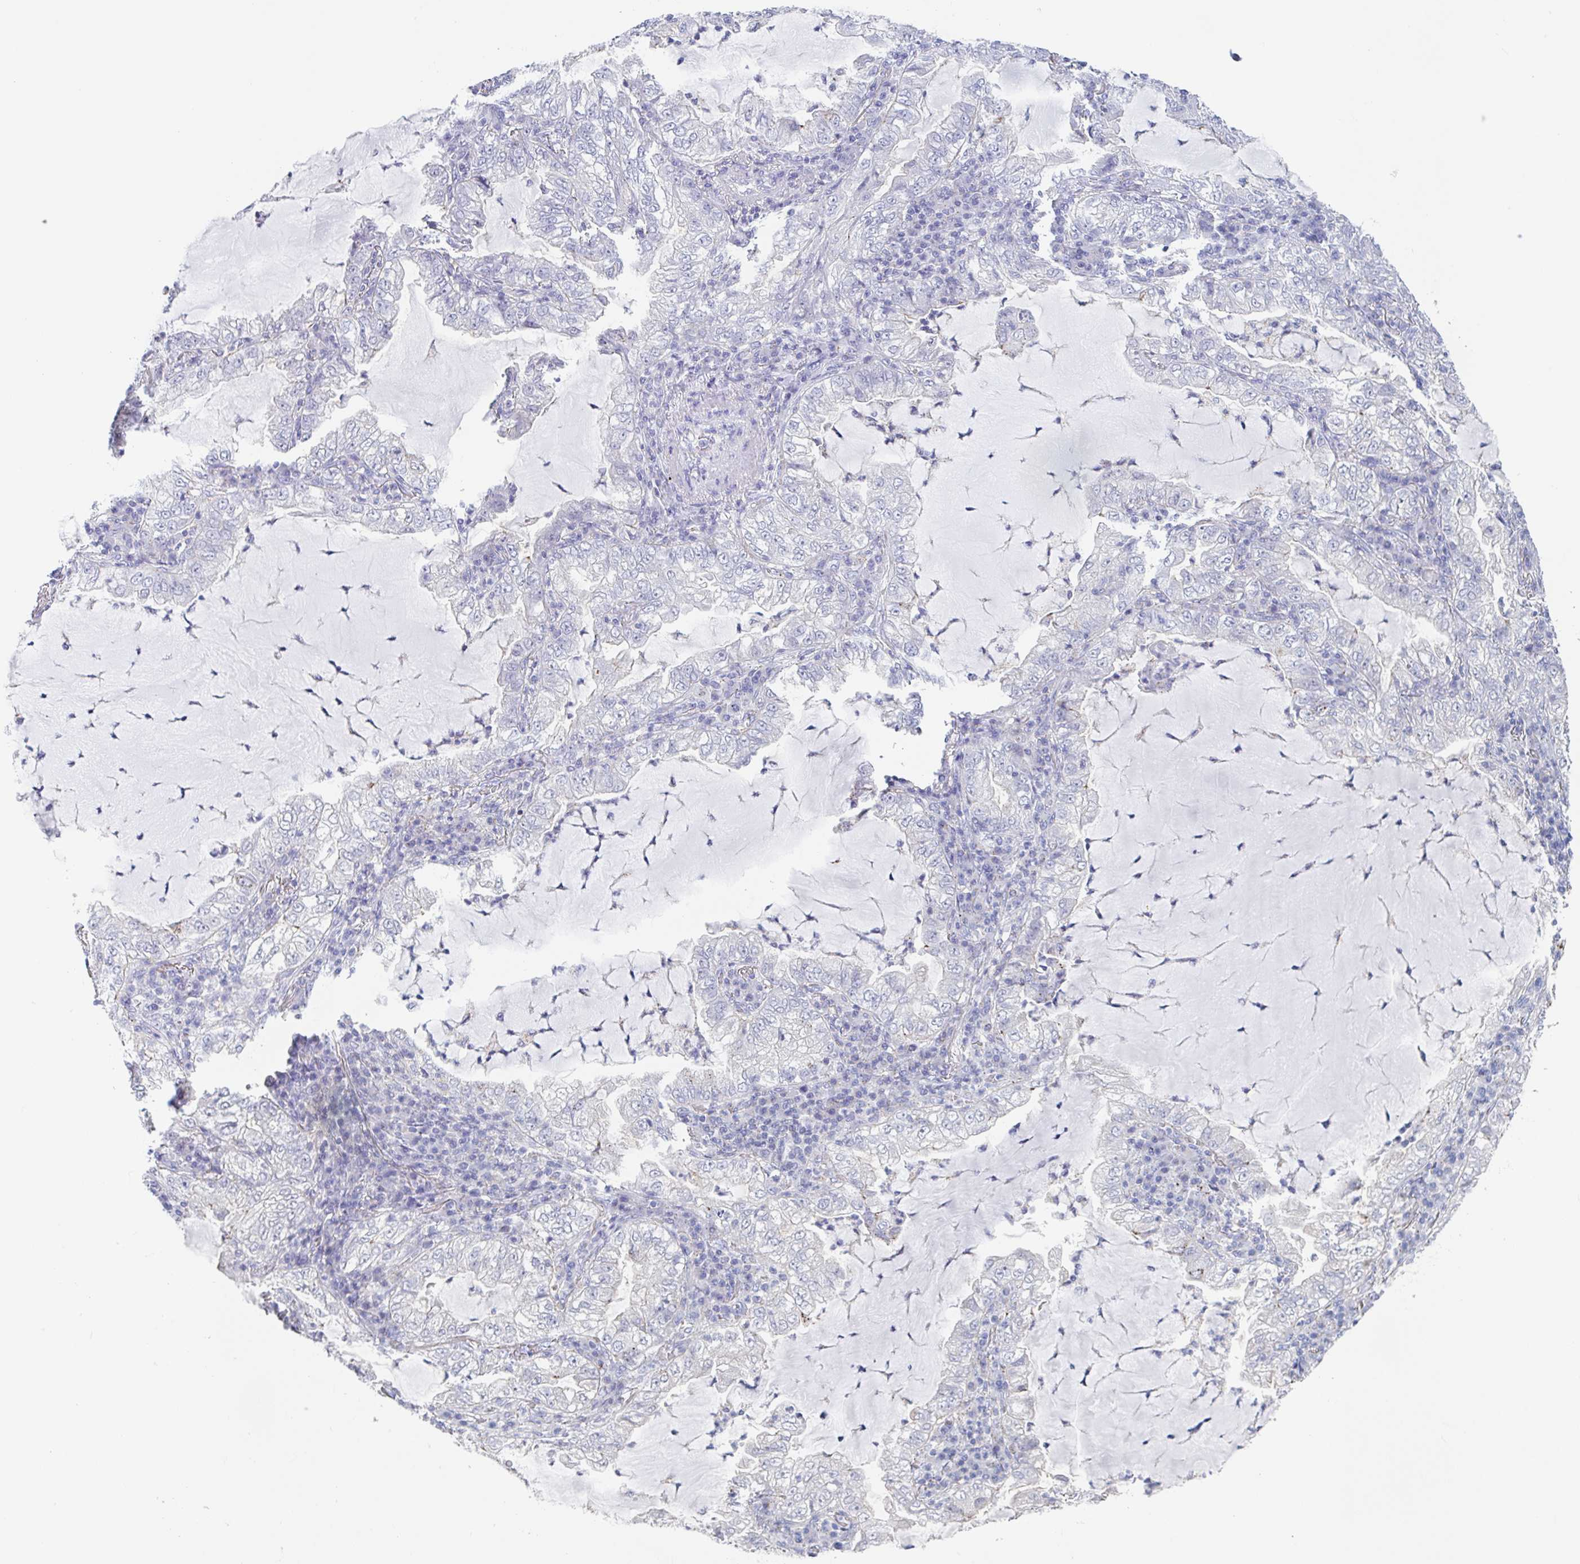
{"staining": {"intensity": "negative", "quantity": "none", "location": "none"}, "tissue": "lung cancer", "cell_type": "Tumor cells", "image_type": "cancer", "snomed": [{"axis": "morphology", "description": "Adenocarcinoma, NOS"}, {"axis": "topography", "description": "Lung"}], "caption": "Lung cancer stained for a protein using IHC exhibits no staining tumor cells.", "gene": "CHMP5", "patient": {"sex": "female", "age": 73}}